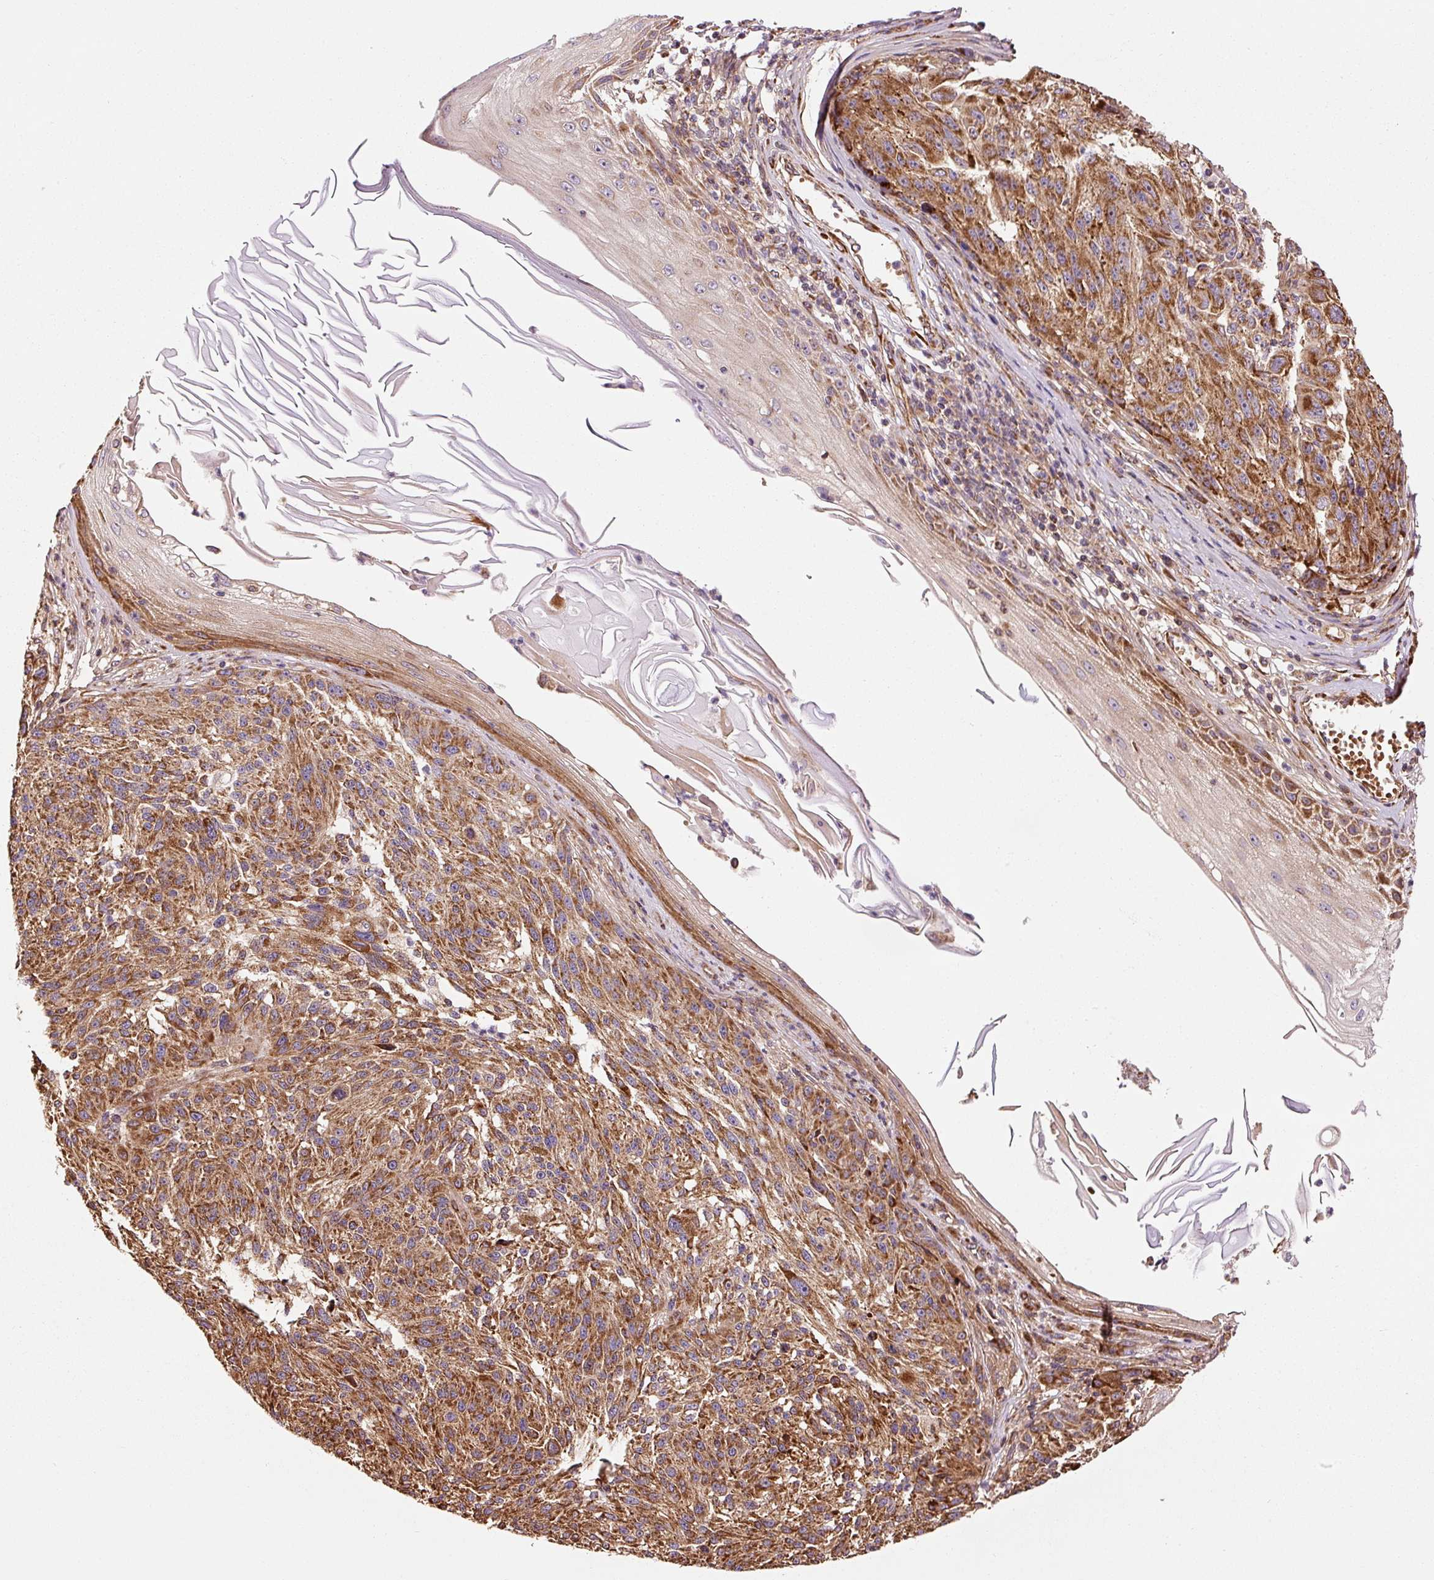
{"staining": {"intensity": "strong", "quantity": ">75%", "location": "cytoplasmic/membranous"}, "tissue": "melanoma", "cell_type": "Tumor cells", "image_type": "cancer", "snomed": [{"axis": "morphology", "description": "Malignant melanoma, NOS"}, {"axis": "topography", "description": "Skin"}], "caption": "Immunohistochemical staining of human malignant melanoma displays high levels of strong cytoplasmic/membranous protein positivity in about >75% of tumor cells. (brown staining indicates protein expression, while blue staining denotes nuclei).", "gene": "ISCU", "patient": {"sex": "male", "age": 53}}